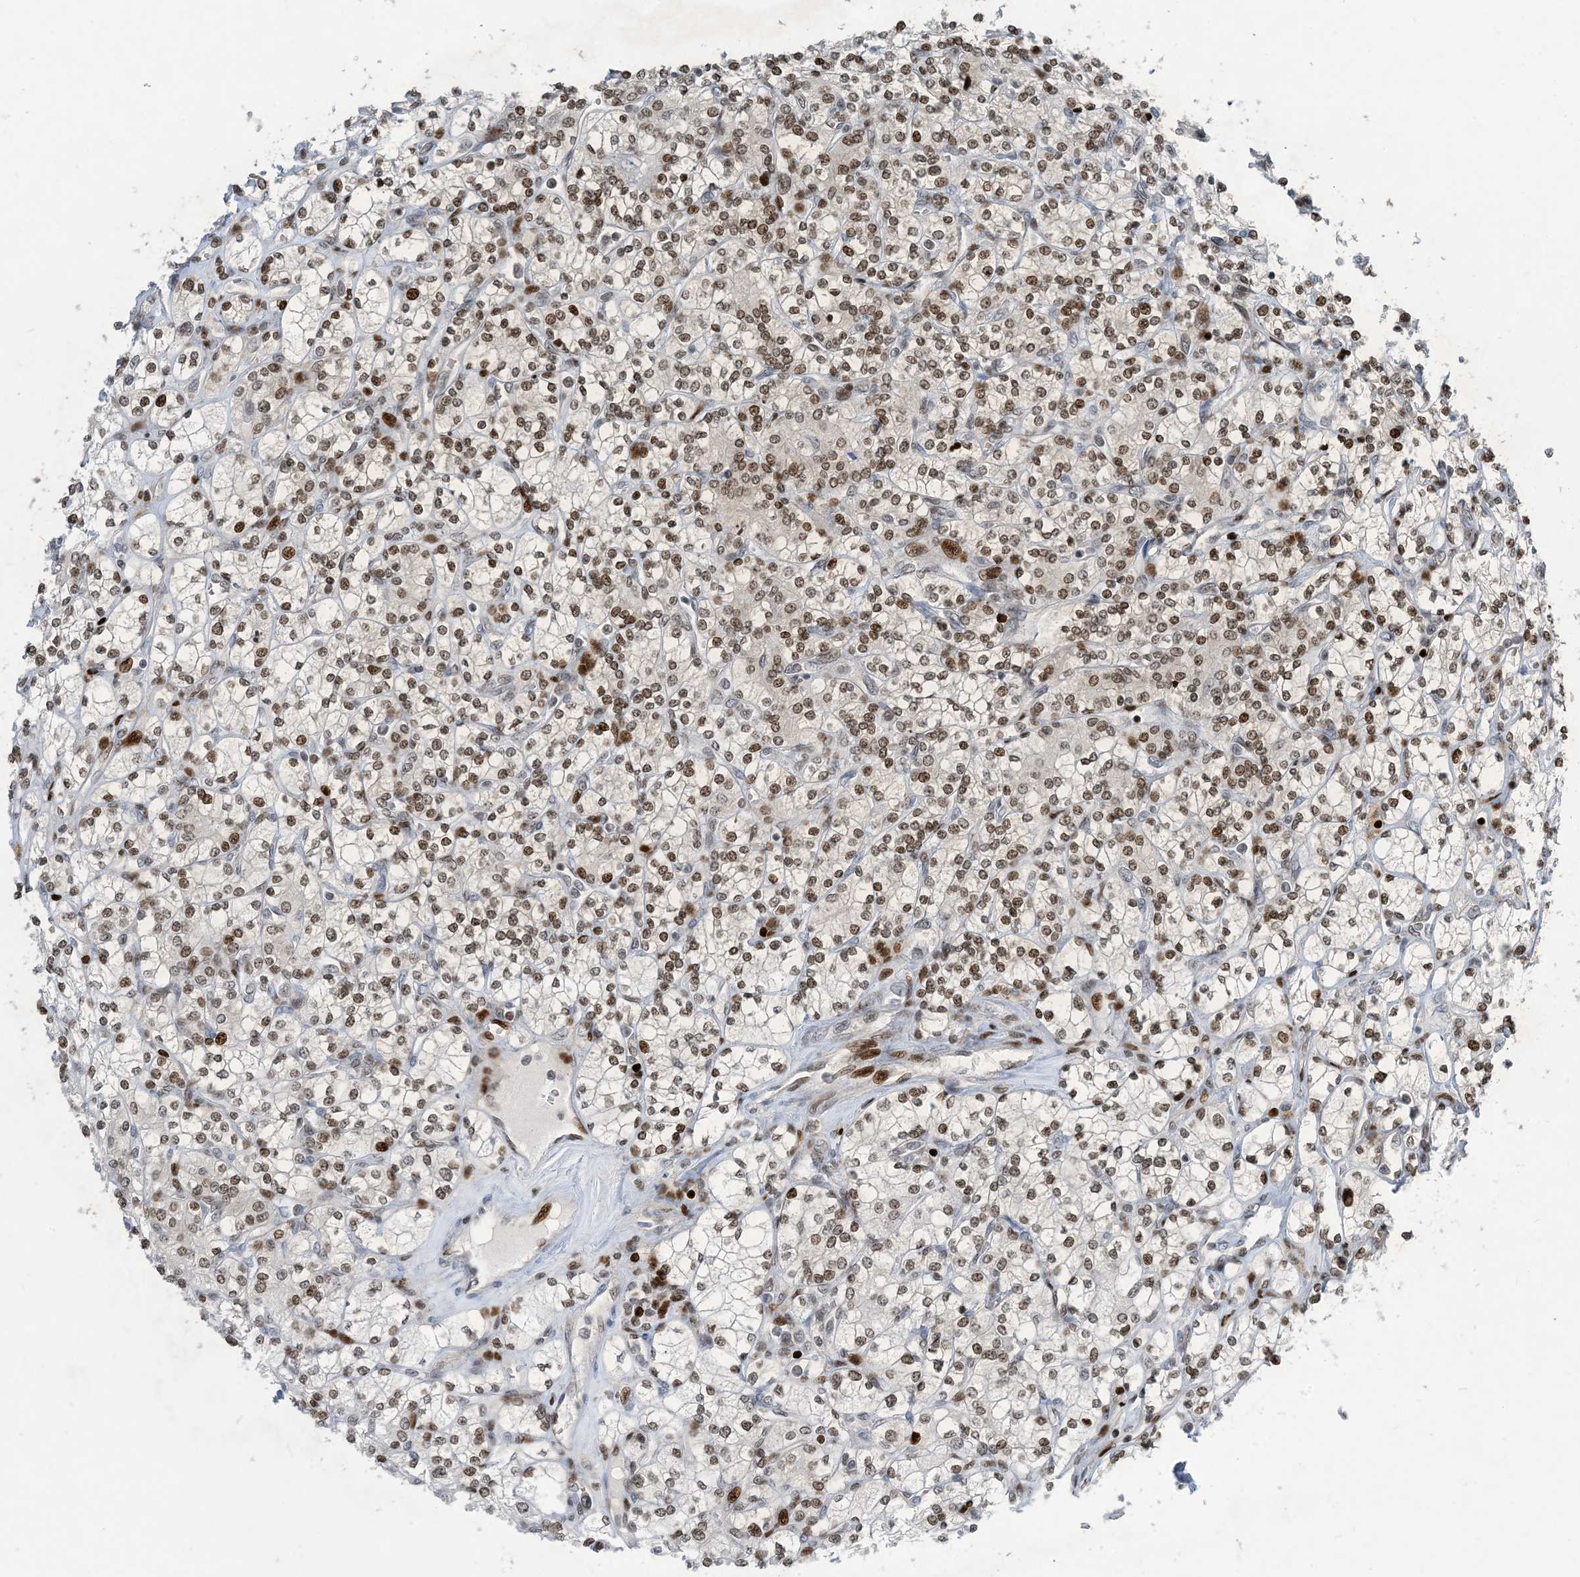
{"staining": {"intensity": "moderate", "quantity": ">75%", "location": "nuclear"}, "tissue": "renal cancer", "cell_type": "Tumor cells", "image_type": "cancer", "snomed": [{"axis": "morphology", "description": "Adenocarcinoma, NOS"}, {"axis": "topography", "description": "Kidney"}], "caption": "Immunohistochemical staining of adenocarcinoma (renal) demonstrates moderate nuclear protein positivity in about >75% of tumor cells.", "gene": "SLC25A53", "patient": {"sex": "male", "age": 77}}